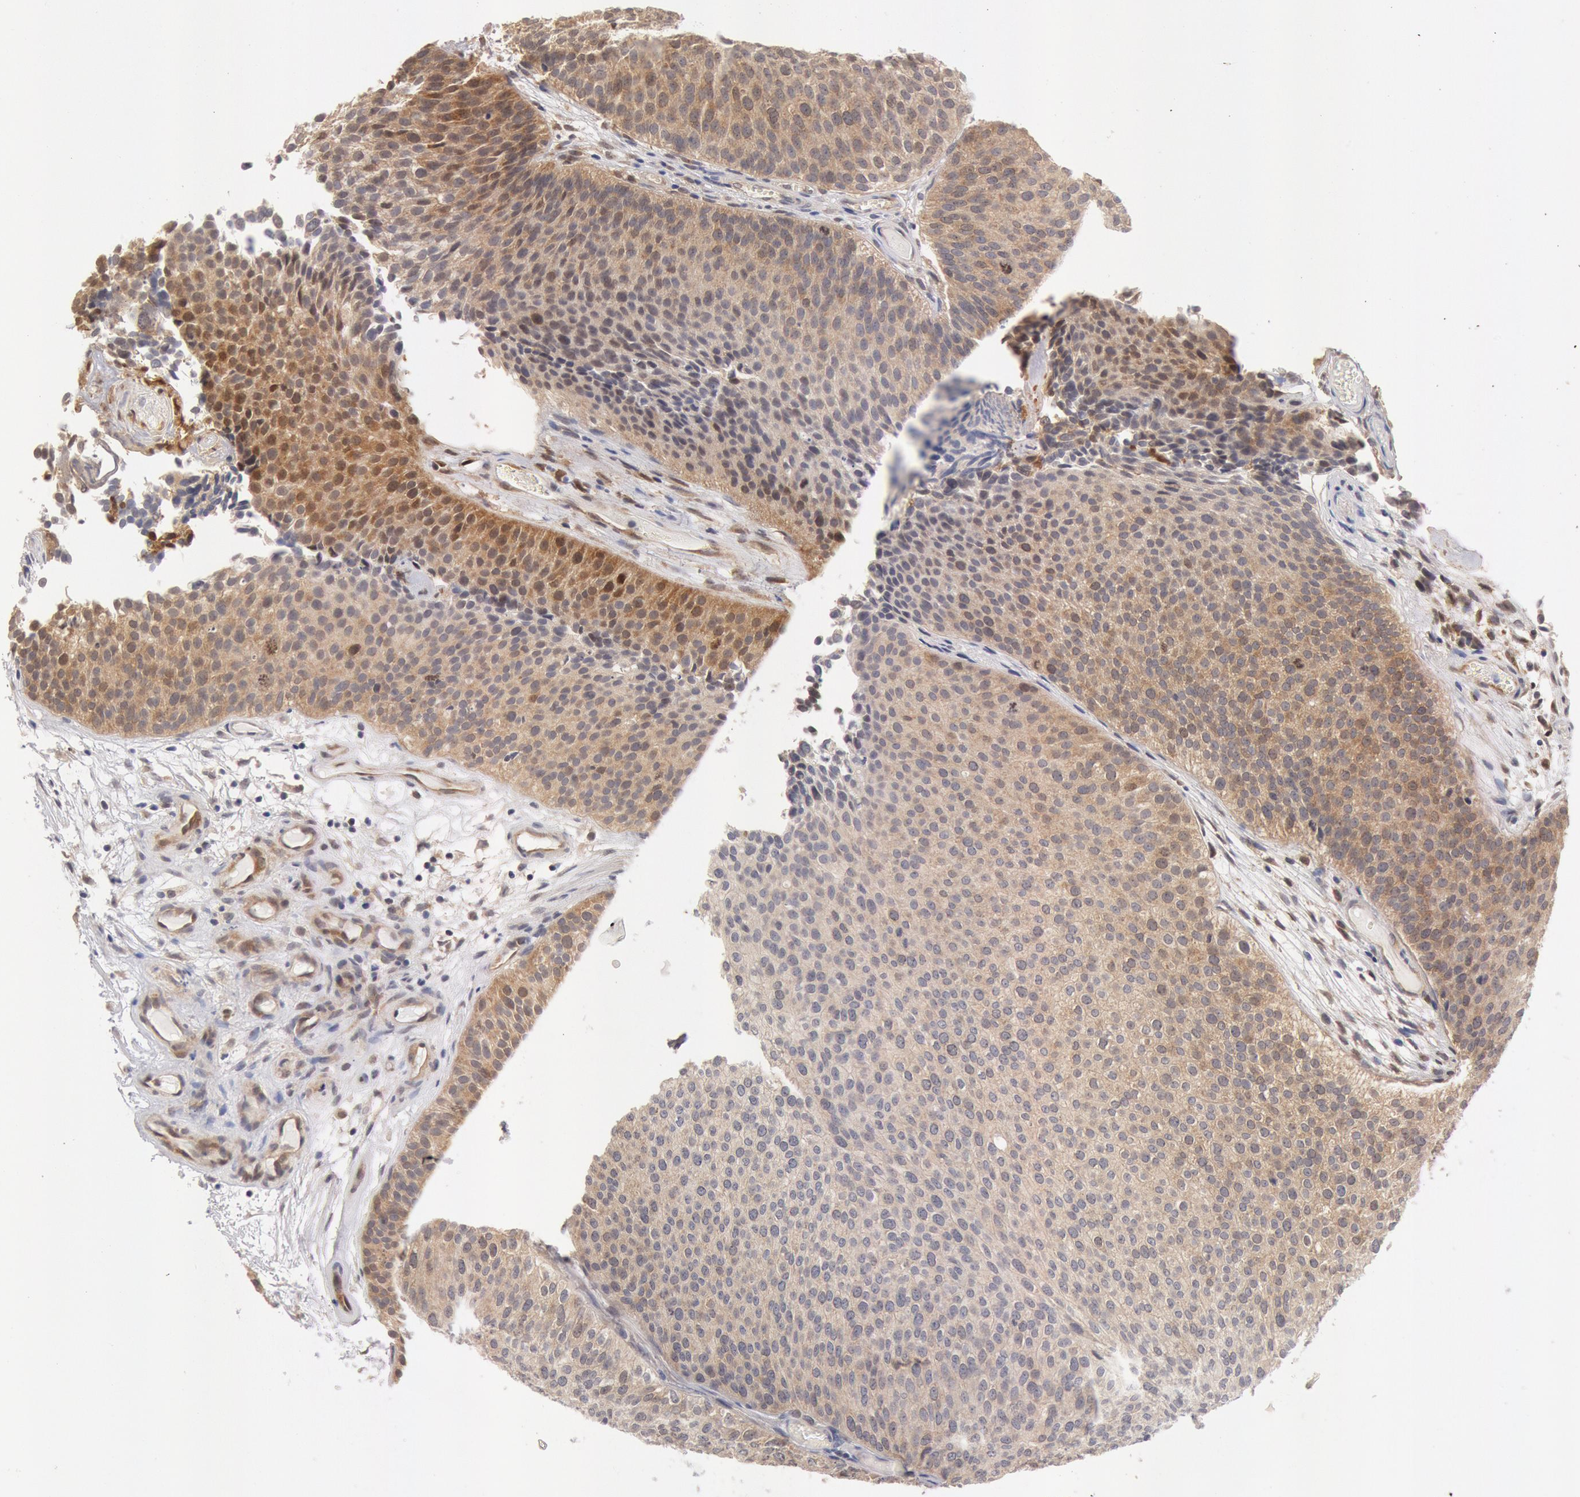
{"staining": {"intensity": "weak", "quantity": ">75%", "location": "cytoplasmic/membranous"}, "tissue": "urothelial cancer", "cell_type": "Tumor cells", "image_type": "cancer", "snomed": [{"axis": "morphology", "description": "Urothelial carcinoma, Low grade"}, {"axis": "topography", "description": "Urinary bladder"}], "caption": "Urothelial cancer stained for a protein displays weak cytoplasmic/membranous positivity in tumor cells.", "gene": "DNAJA1", "patient": {"sex": "male", "age": 84}}